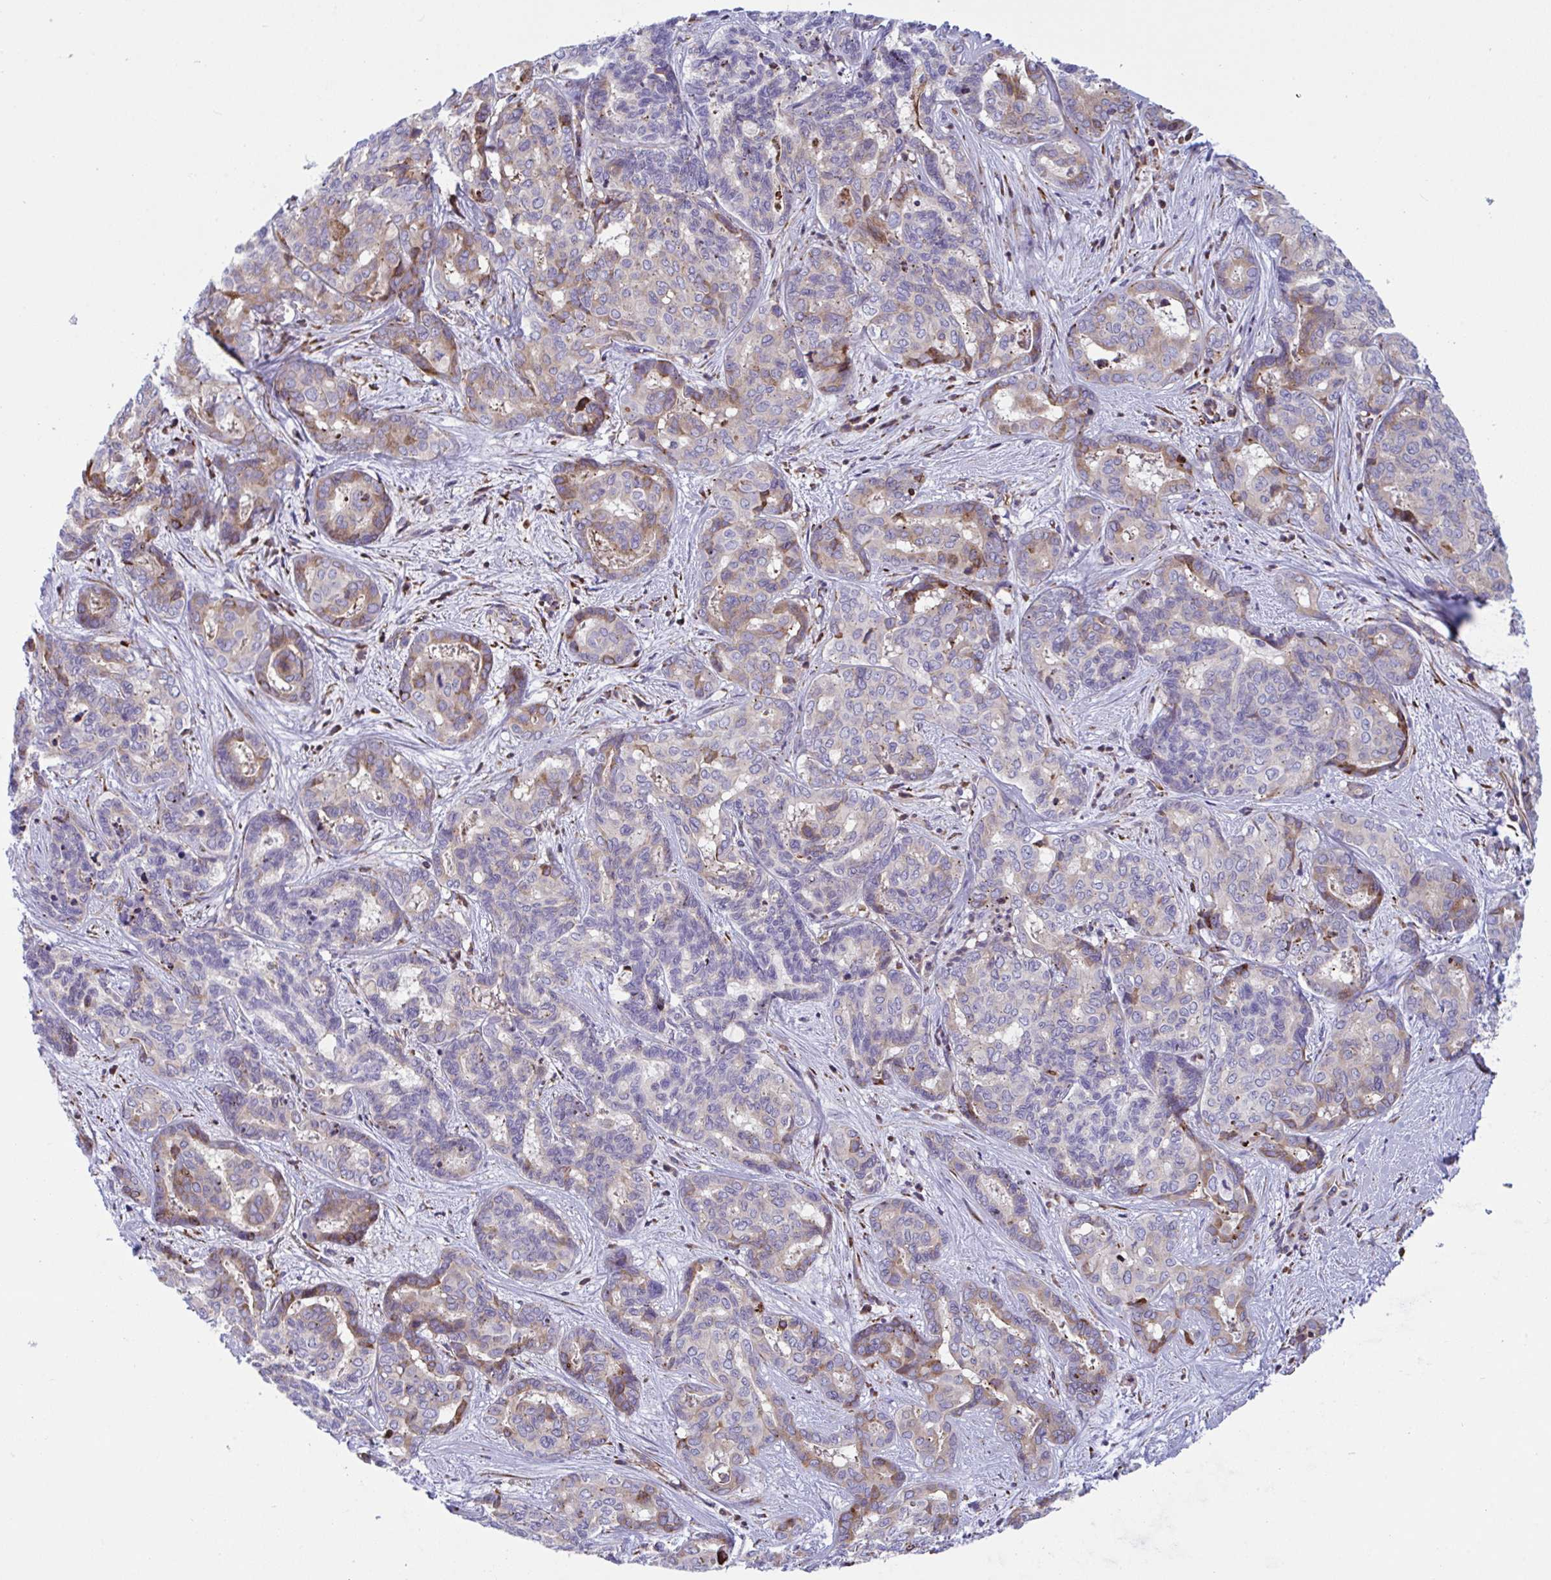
{"staining": {"intensity": "moderate", "quantity": "<25%", "location": "cytoplasmic/membranous"}, "tissue": "liver cancer", "cell_type": "Tumor cells", "image_type": "cancer", "snomed": [{"axis": "morphology", "description": "Cholangiocarcinoma"}, {"axis": "topography", "description": "Liver"}], "caption": "Immunohistochemistry (IHC) image of neoplastic tissue: human liver cancer stained using immunohistochemistry demonstrates low levels of moderate protein expression localized specifically in the cytoplasmic/membranous of tumor cells, appearing as a cytoplasmic/membranous brown color.", "gene": "PEAK3", "patient": {"sex": "female", "age": 64}}